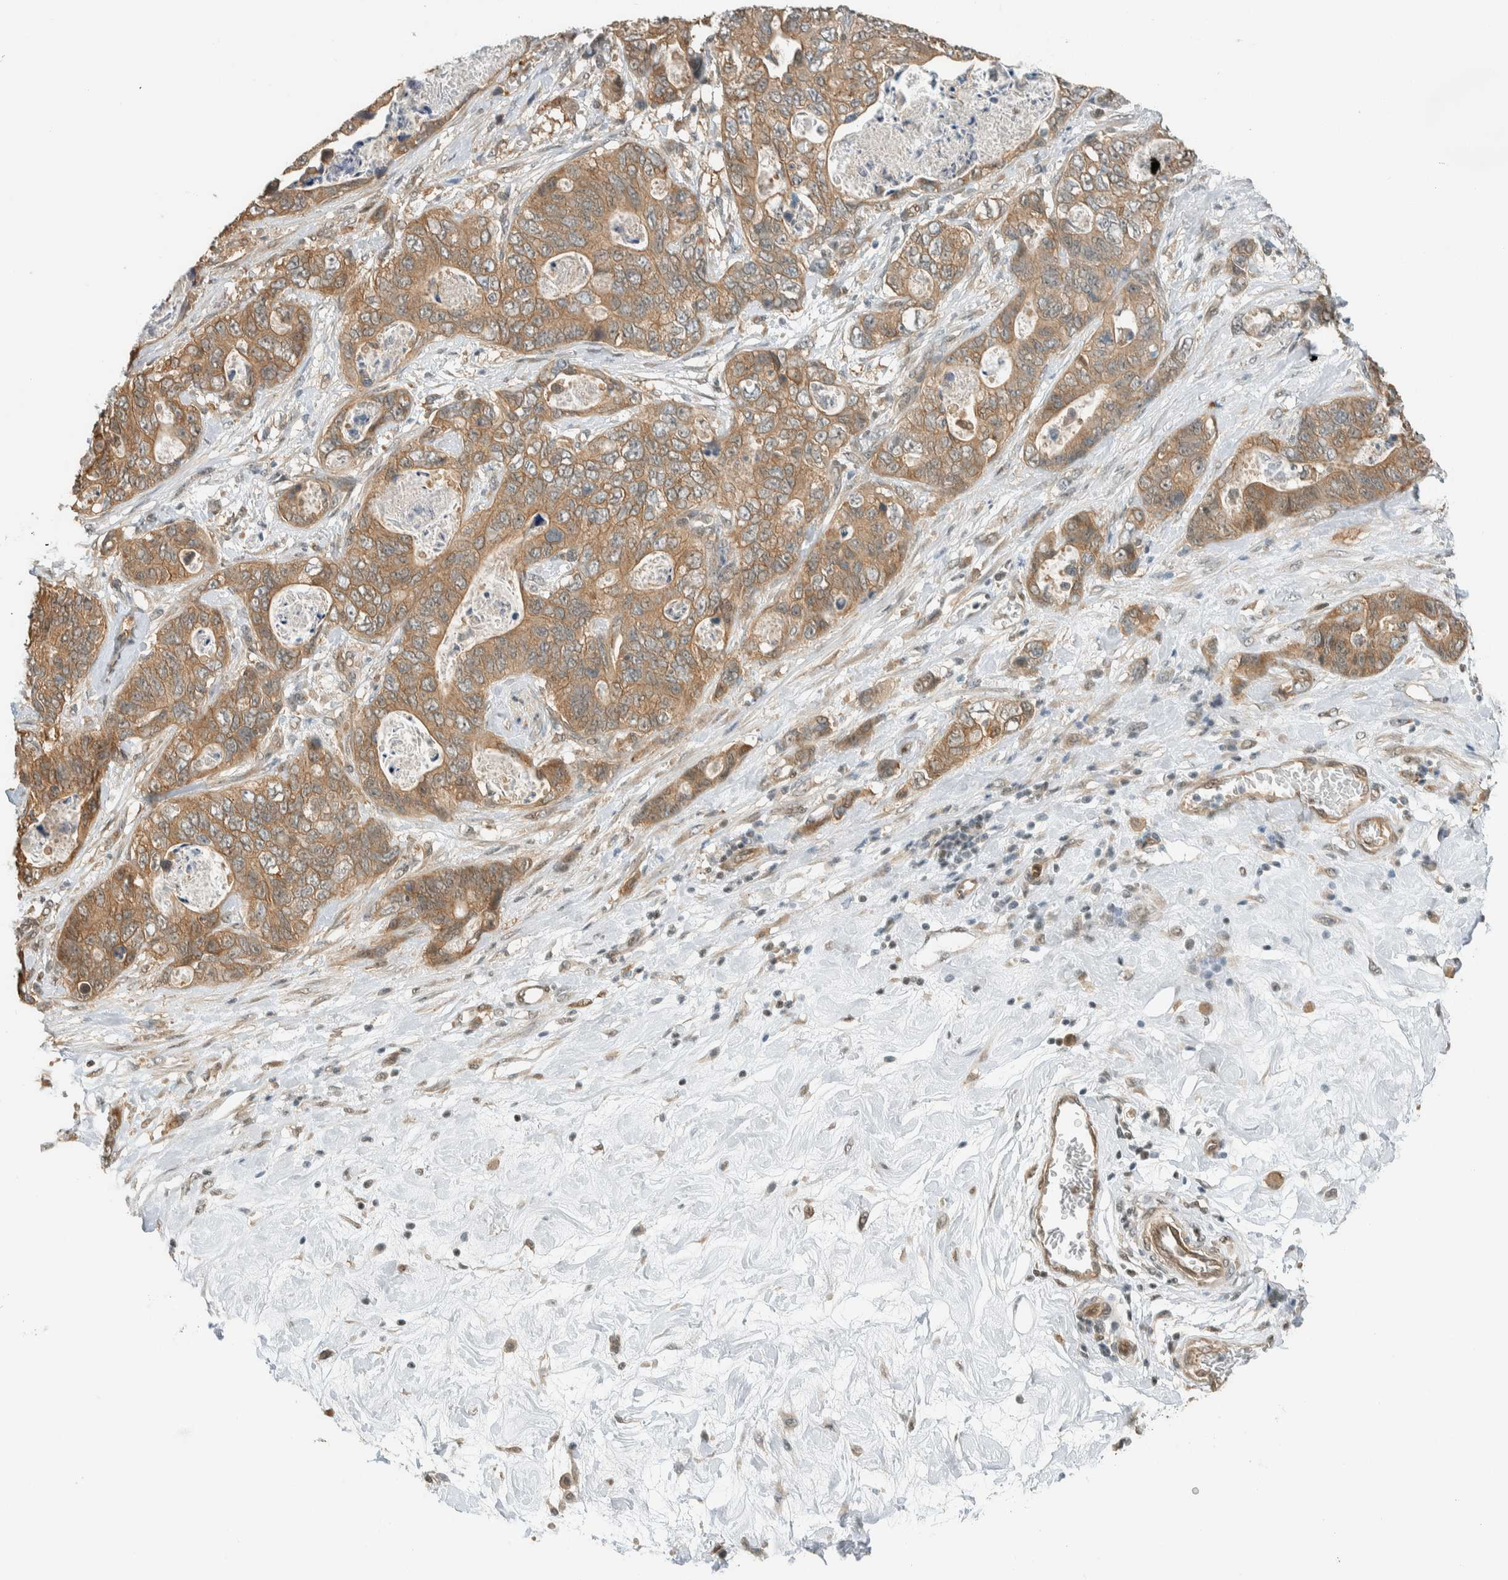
{"staining": {"intensity": "moderate", "quantity": ">75%", "location": "cytoplasmic/membranous"}, "tissue": "stomach cancer", "cell_type": "Tumor cells", "image_type": "cancer", "snomed": [{"axis": "morphology", "description": "Normal tissue, NOS"}, {"axis": "morphology", "description": "Adenocarcinoma, NOS"}, {"axis": "topography", "description": "Stomach"}], "caption": "Immunohistochemical staining of adenocarcinoma (stomach) exhibits medium levels of moderate cytoplasmic/membranous staining in about >75% of tumor cells.", "gene": "NIBAN2", "patient": {"sex": "female", "age": 89}}